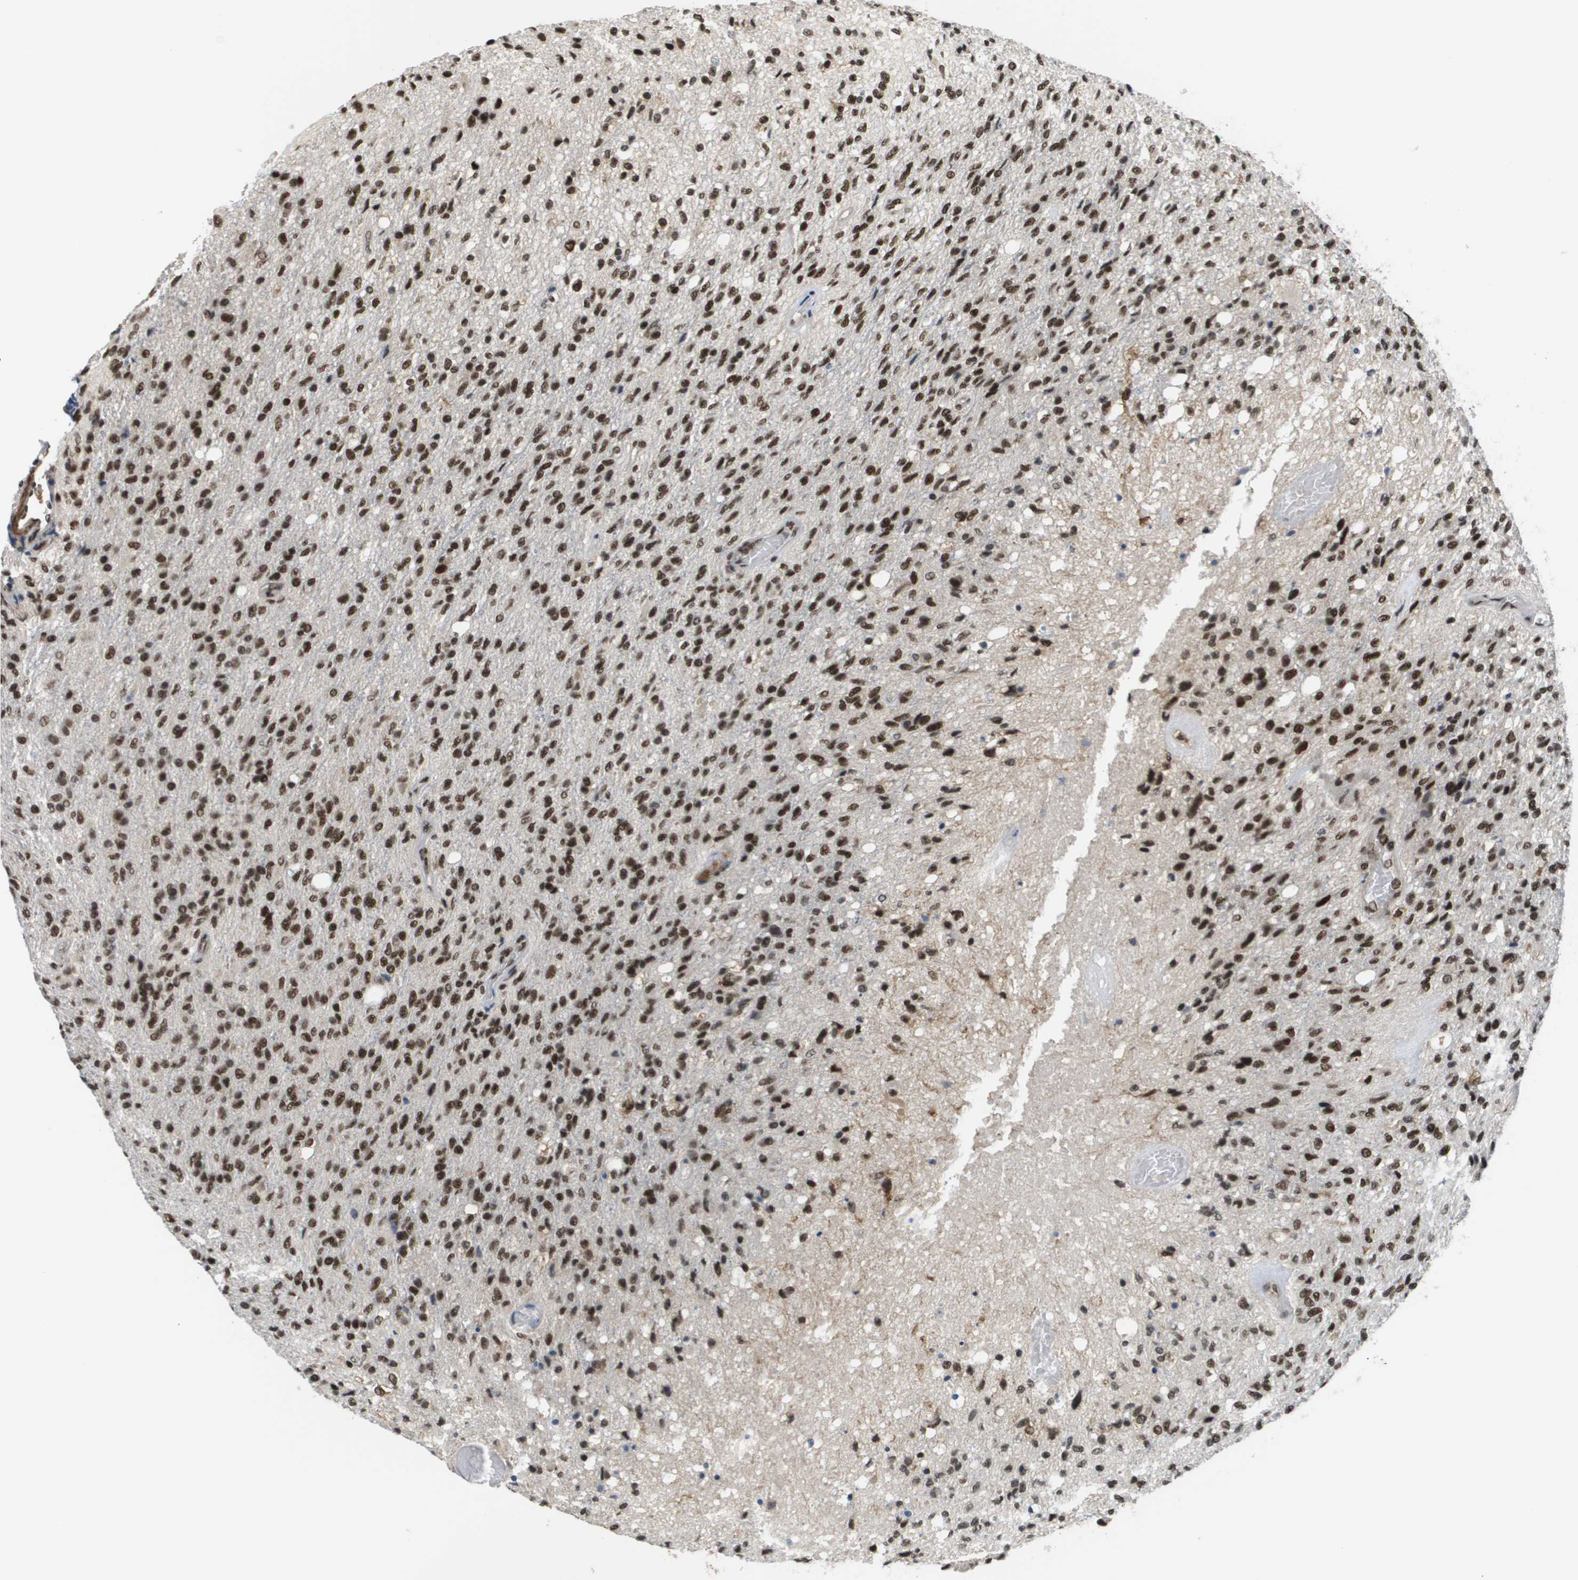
{"staining": {"intensity": "moderate", "quantity": ">75%", "location": "nuclear"}, "tissue": "glioma", "cell_type": "Tumor cells", "image_type": "cancer", "snomed": [{"axis": "morphology", "description": "Normal tissue, NOS"}, {"axis": "morphology", "description": "Glioma, malignant, High grade"}, {"axis": "topography", "description": "Cerebral cortex"}], "caption": "Moderate nuclear staining for a protein is appreciated in about >75% of tumor cells of glioma using immunohistochemistry (IHC).", "gene": "PRCC", "patient": {"sex": "male", "age": 77}}